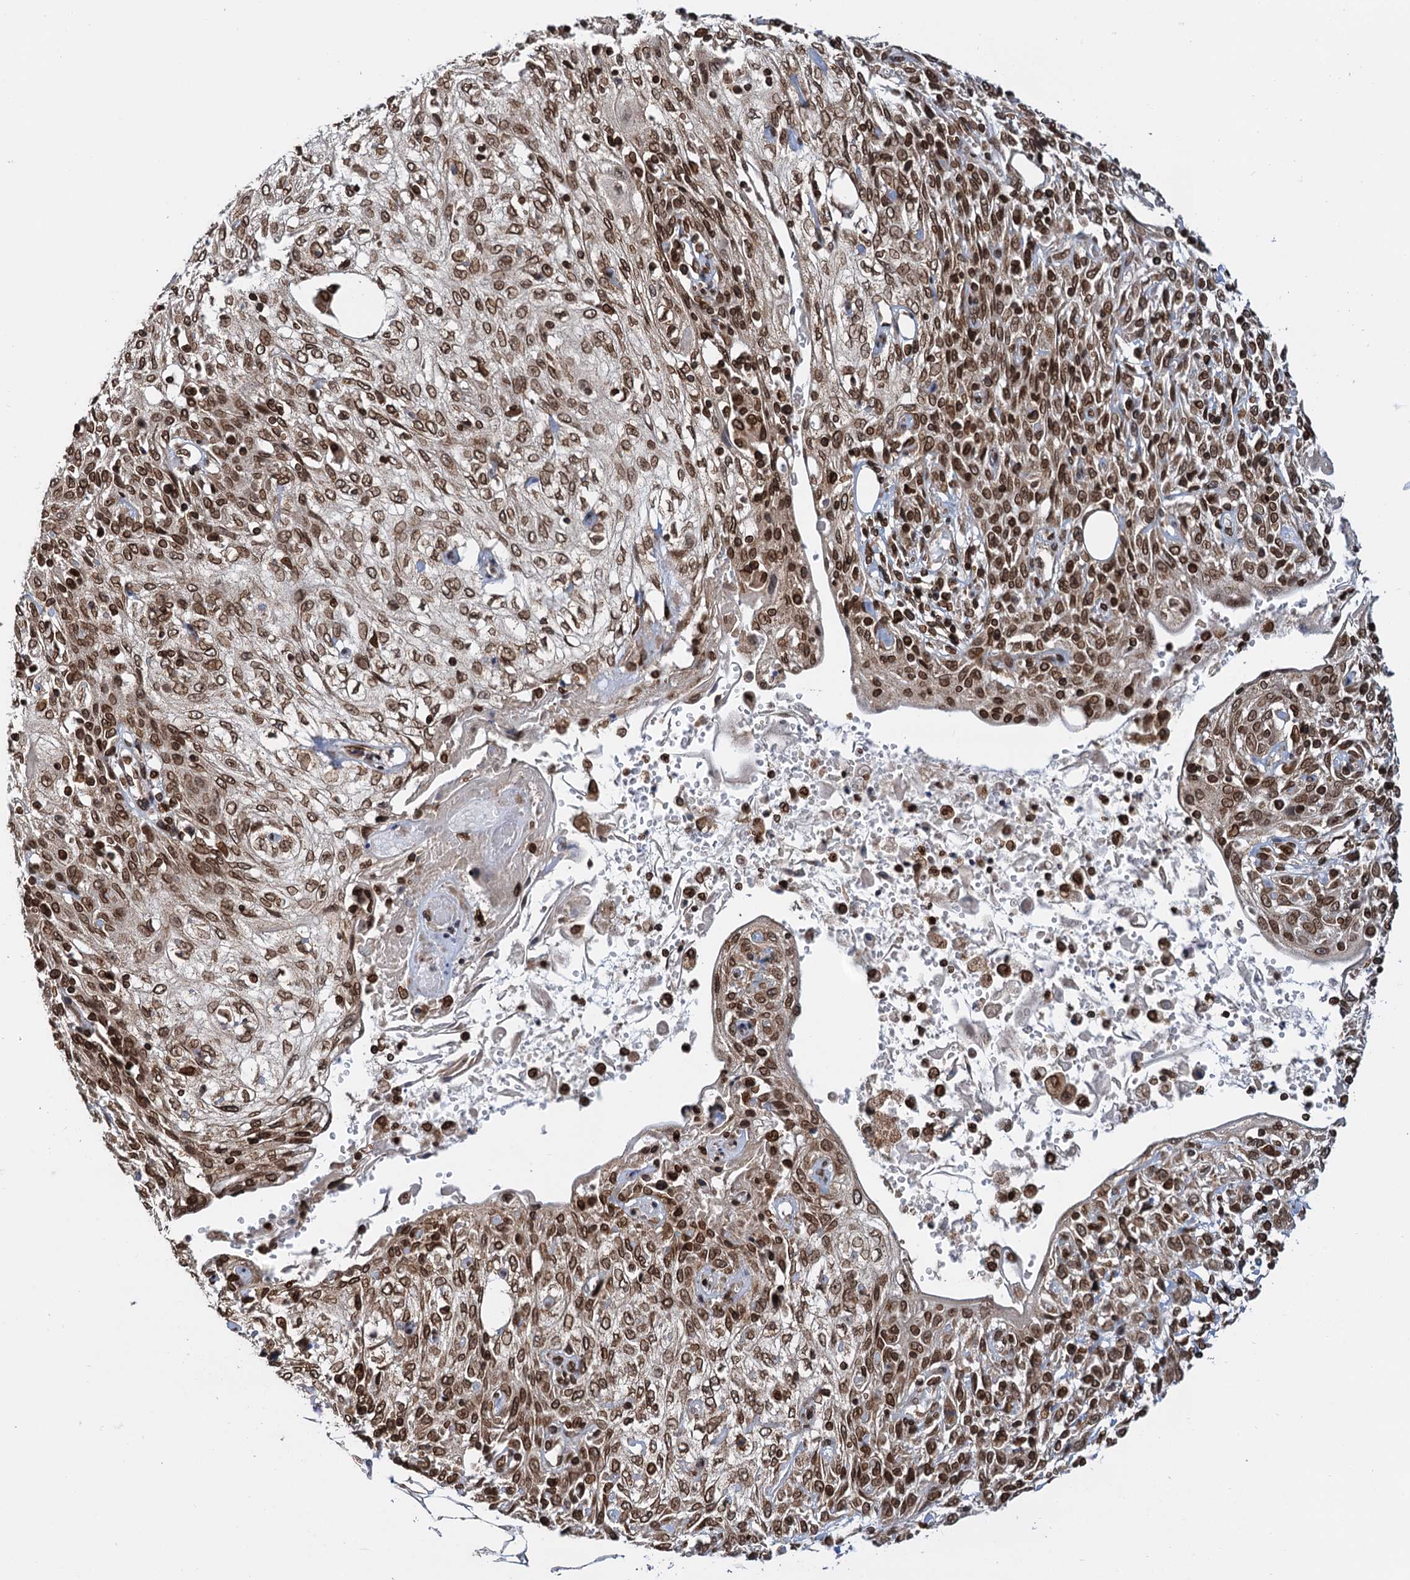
{"staining": {"intensity": "moderate", "quantity": ">75%", "location": "nuclear"}, "tissue": "skin cancer", "cell_type": "Tumor cells", "image_type": "cancer", "snomed": [{"axis": "morphology", "description": "Squamous cell carcinoma, NOS"}, {"axis": "morphology", "description": "Squamous cell carcinoma, metastatic, NOS"}, {"axis": "topography", "description": "Skin"}, {"axis": "topography", "description": "Lymph node"}], "caption": "Human skin squamous cell carcinoma stained for a protein (brown) reveals moderate nuclear positive positivity in approximately >75% of tumor cells.", "gene": "ZC3H13", "patient": {"sex": "male", "age": 75}}